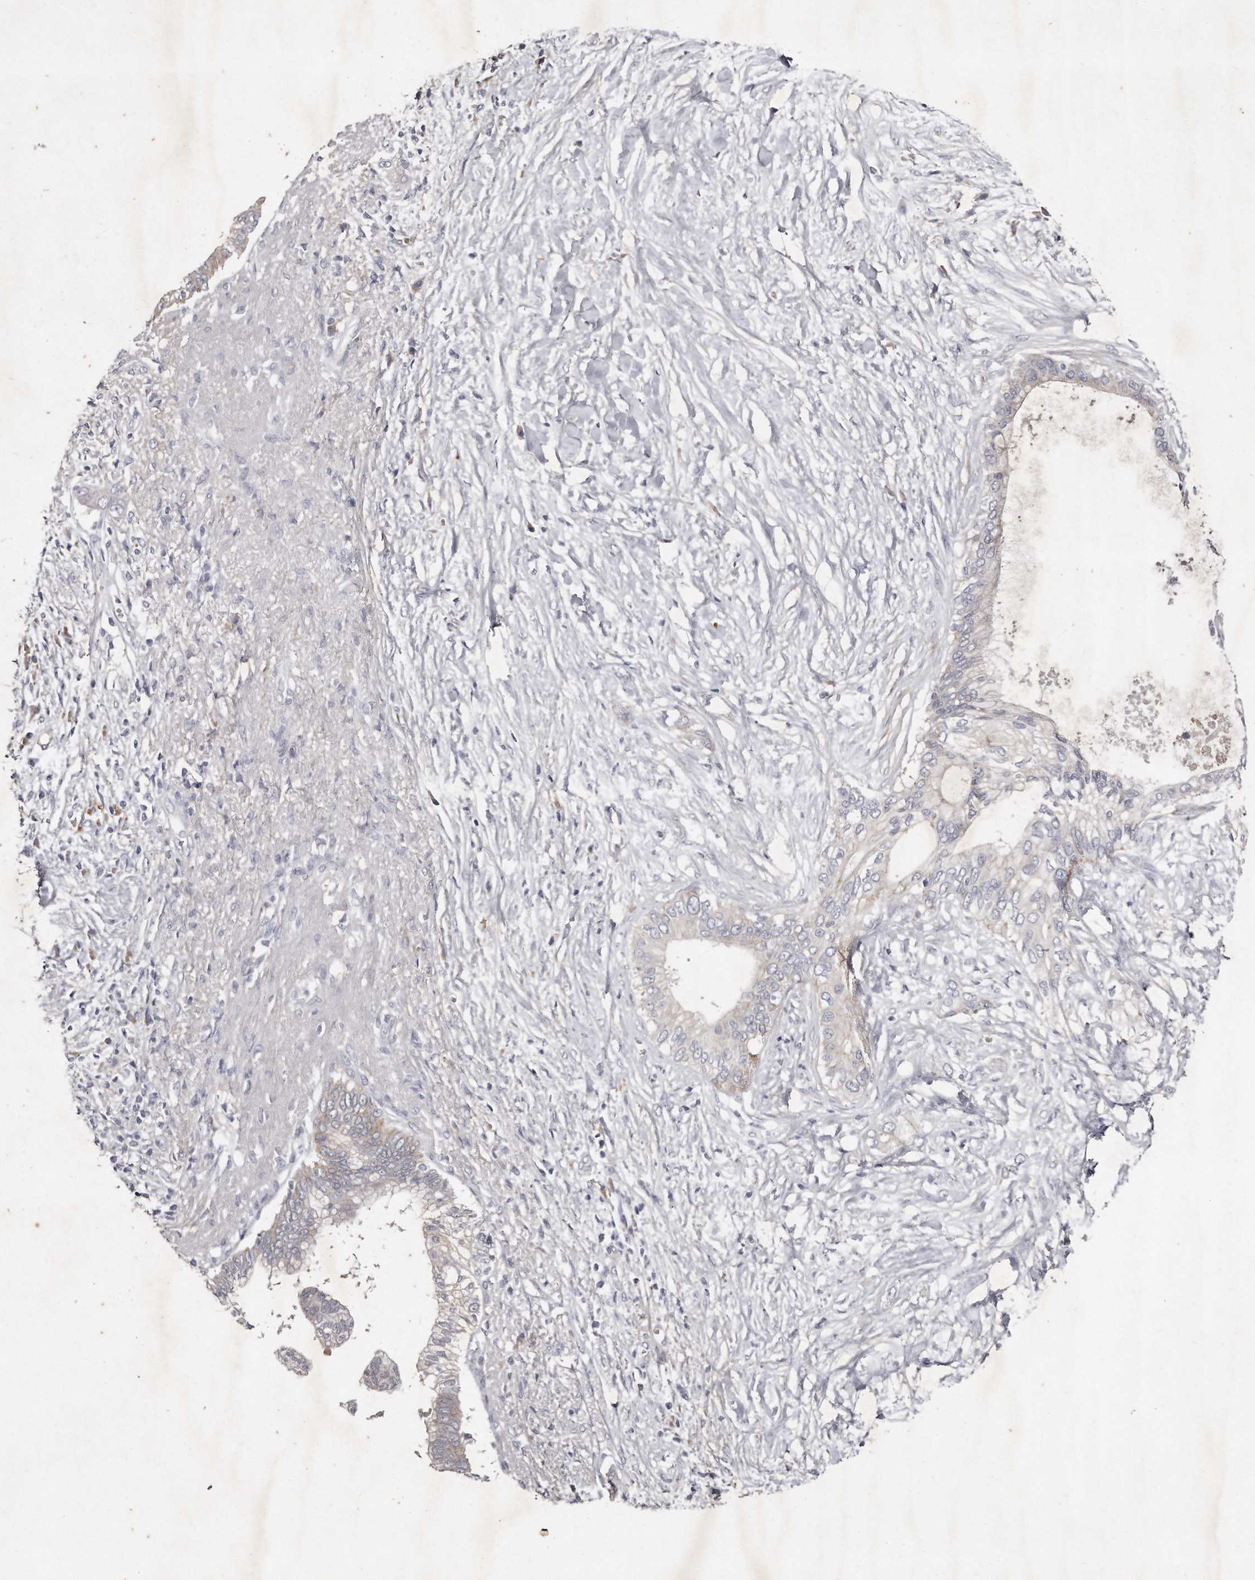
{"staining": {"intensity": "negative", "quantity": "none", "location": "none"}, "tissue": "pancreatic cancer", "cell_type": "Tumor cells", "image_type": "cancer", "snomed": [{"axis": "morphology", "description": "Normal tissue, NOS"}, {"axis": "morphology", "description": "Adenocarcinoma, NOS"}, {"axis": "topography", "description": "Pancreas"}, {"axis": "topography", "description": "Peripheral nerve tissue"}], "caption": "Immunohistochemical staining of human pancreatic adenocarcinoma displays no significant staining in tumor cells.", "gene": "TECR", "patient": {"sex": "male", "age": 59}}